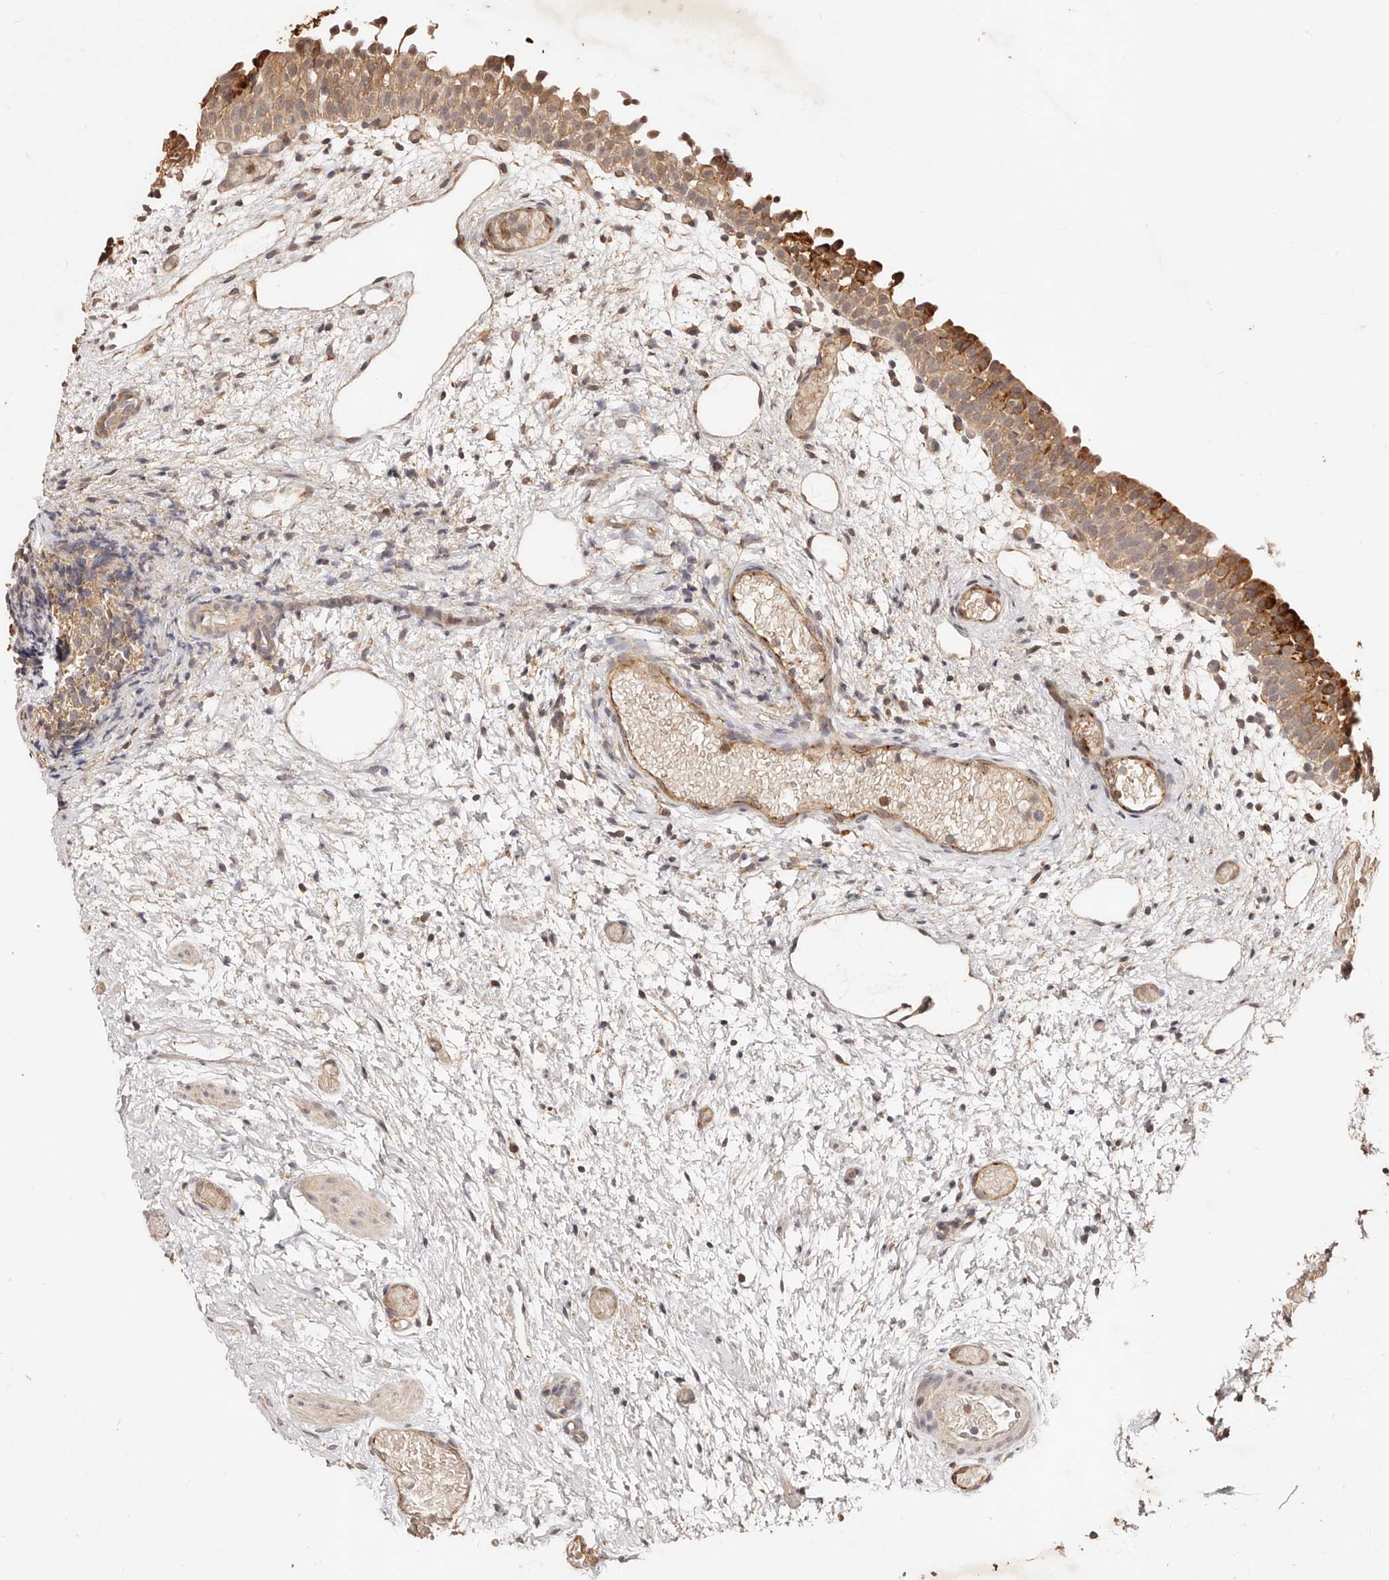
{"staining": {"intensity": "strong", "quantity": ">75%", "location": "cytoplasmic/membranous"}, "tissue": "urinary bladder", "cell_type": "Urothelial cells", "image_type": "normal", "snomed": [{"axis": "morphology", "description": "Normal tissue, NOS"}, {"axis": "topography", "description": "Urinary bladder"}], "caption": "Urinary bladder stained with immunohistochemistry demonstrates strong cytoplasmic/membranous positivity in about >75% of urothelial cells.", "gene": "CCL14", "patient": {"sex": "male", "age": 1}}